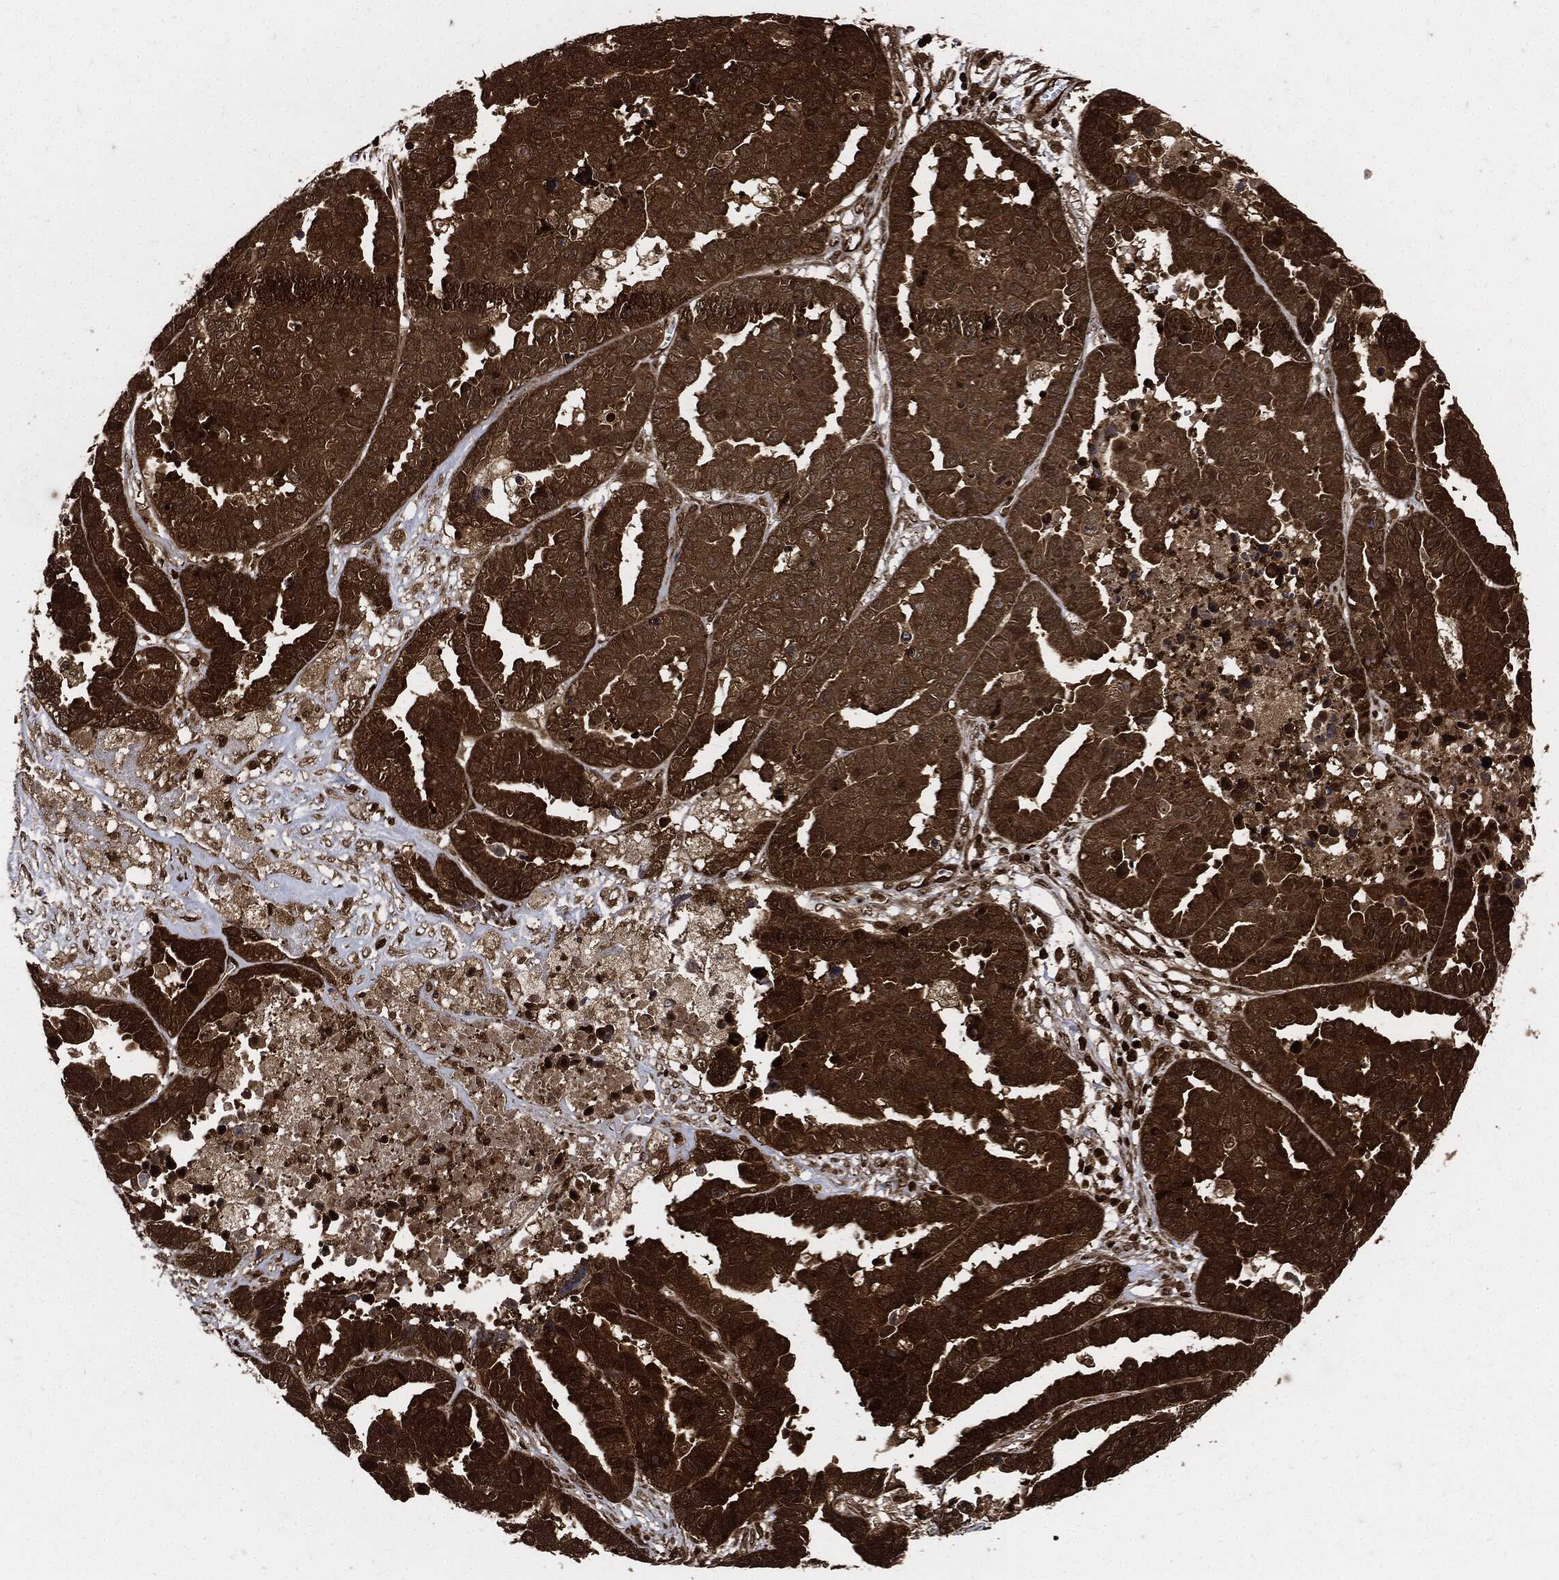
{"staining": {"intensity": "moderate", "quantity": ">75%", "location": "cytoplasmic/membranous"}, "tissue": "ovarian cancer", "cell_type": "Tumor cells", "image_type": "cancer", "snomed": [{"axis": "morphology", "description": "Cystadenocarcinoma, serous, NOS"}, {"axis": "topography", "description": "Ovary"}], "caption": "Protein analysis of ovarian cancer (serous cystadenocarcinoma) tissue exhibits moderate cytoplasmic/membranous positivity in approximately >75% of tumor cells. The staining was performed using DAB to visualize the protein expression in brown, while the nuclei were stained in blue with hematoxylin (Magnification: 20x).", "gene": "YWHAB", "patient": {"sex": "female", "age": 87}}